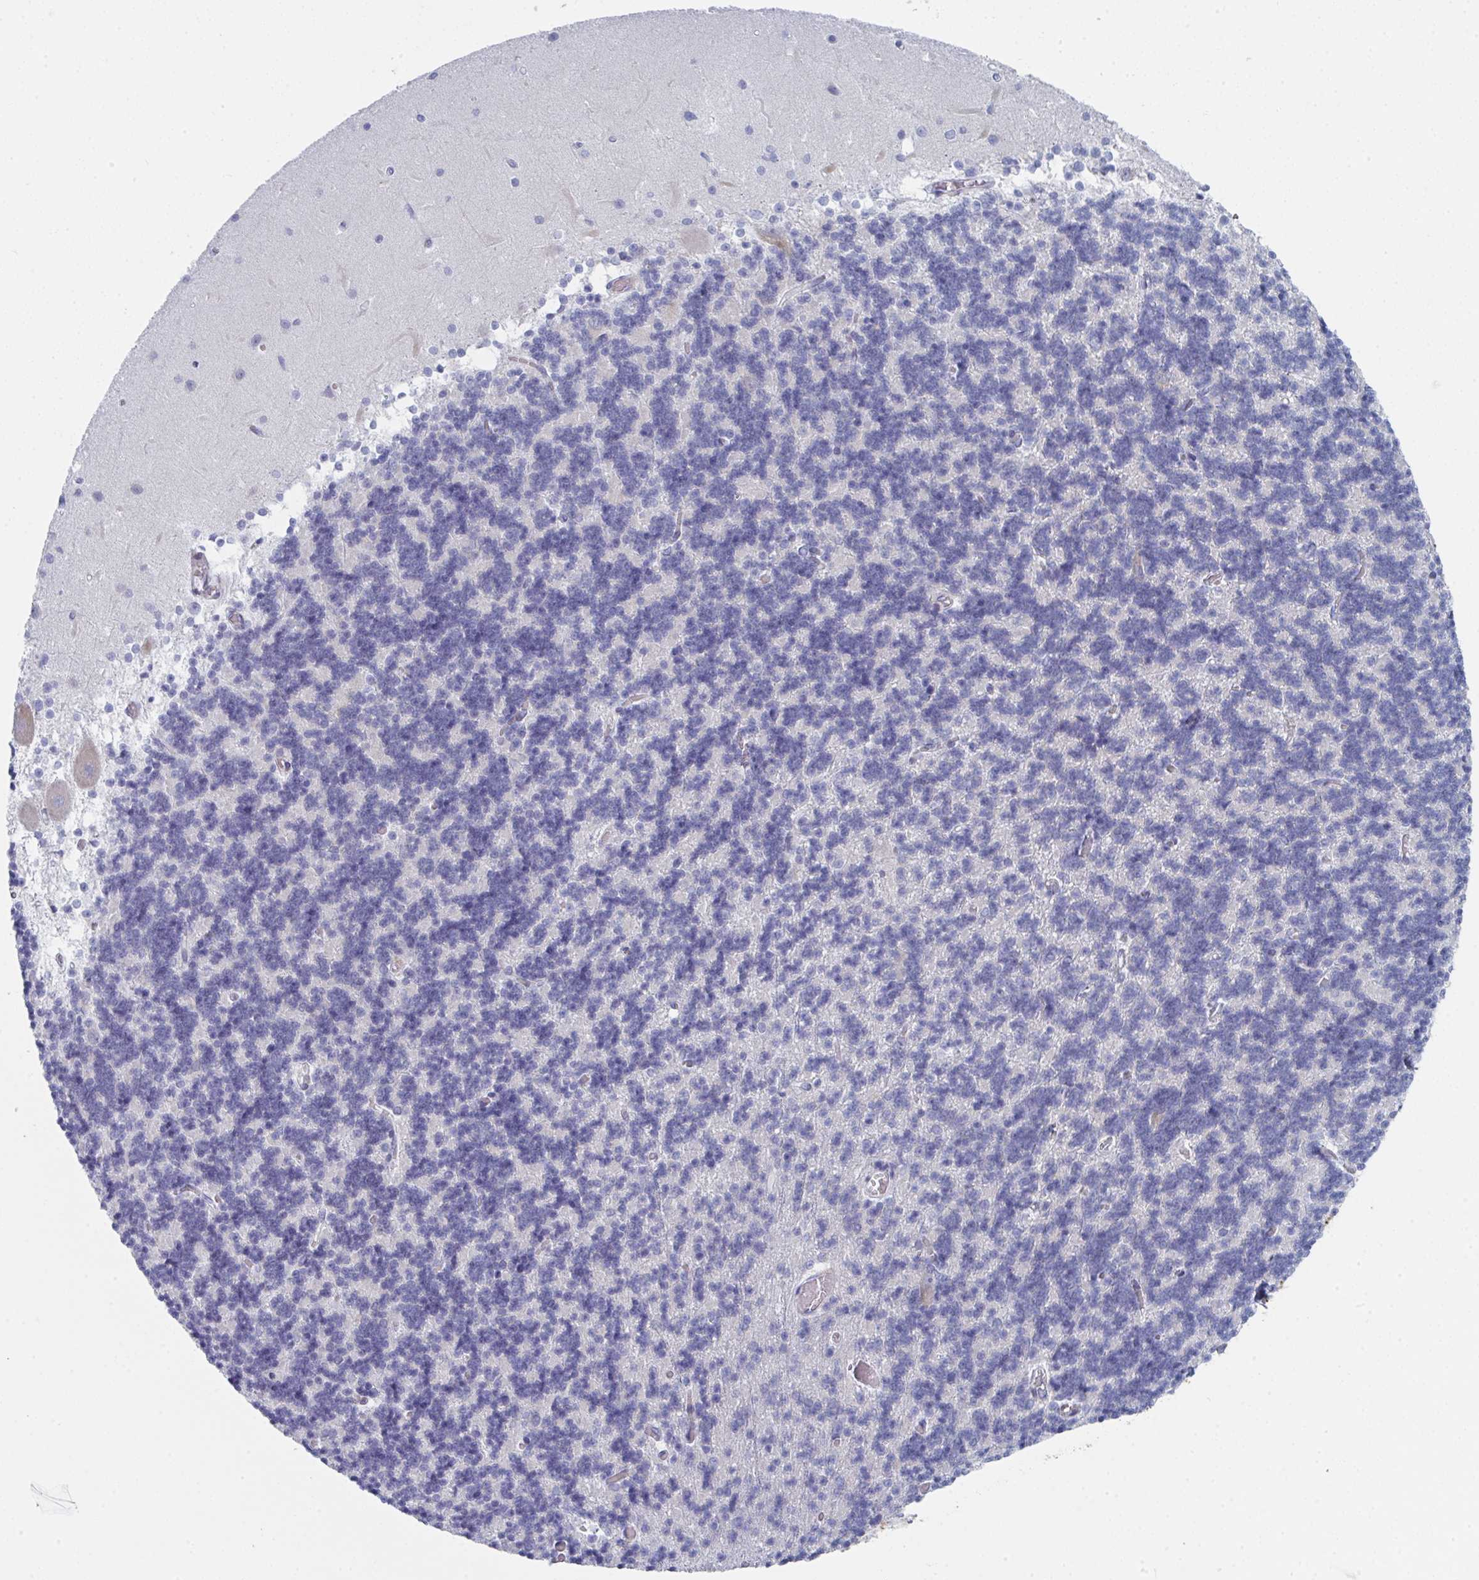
{"staining": {"intensity": "negative", "quantity": "none", "location": "none"}, "tissue": "cerebellum", "cell_type": "Cells in granular layer", "image_type": "normal", "snomed": [{"axis": "morphology", "description": "Normal tissue, NOS"}, {"axis": "topography", "description": "Cerebellum"}], "caption": "Human cerebellum stained for a protein using immunohistochemistry (IHC) displays no expression in cells in granular layer.", "gene": "ZNF684", "patient": {"sex": "male", "age": 37}}